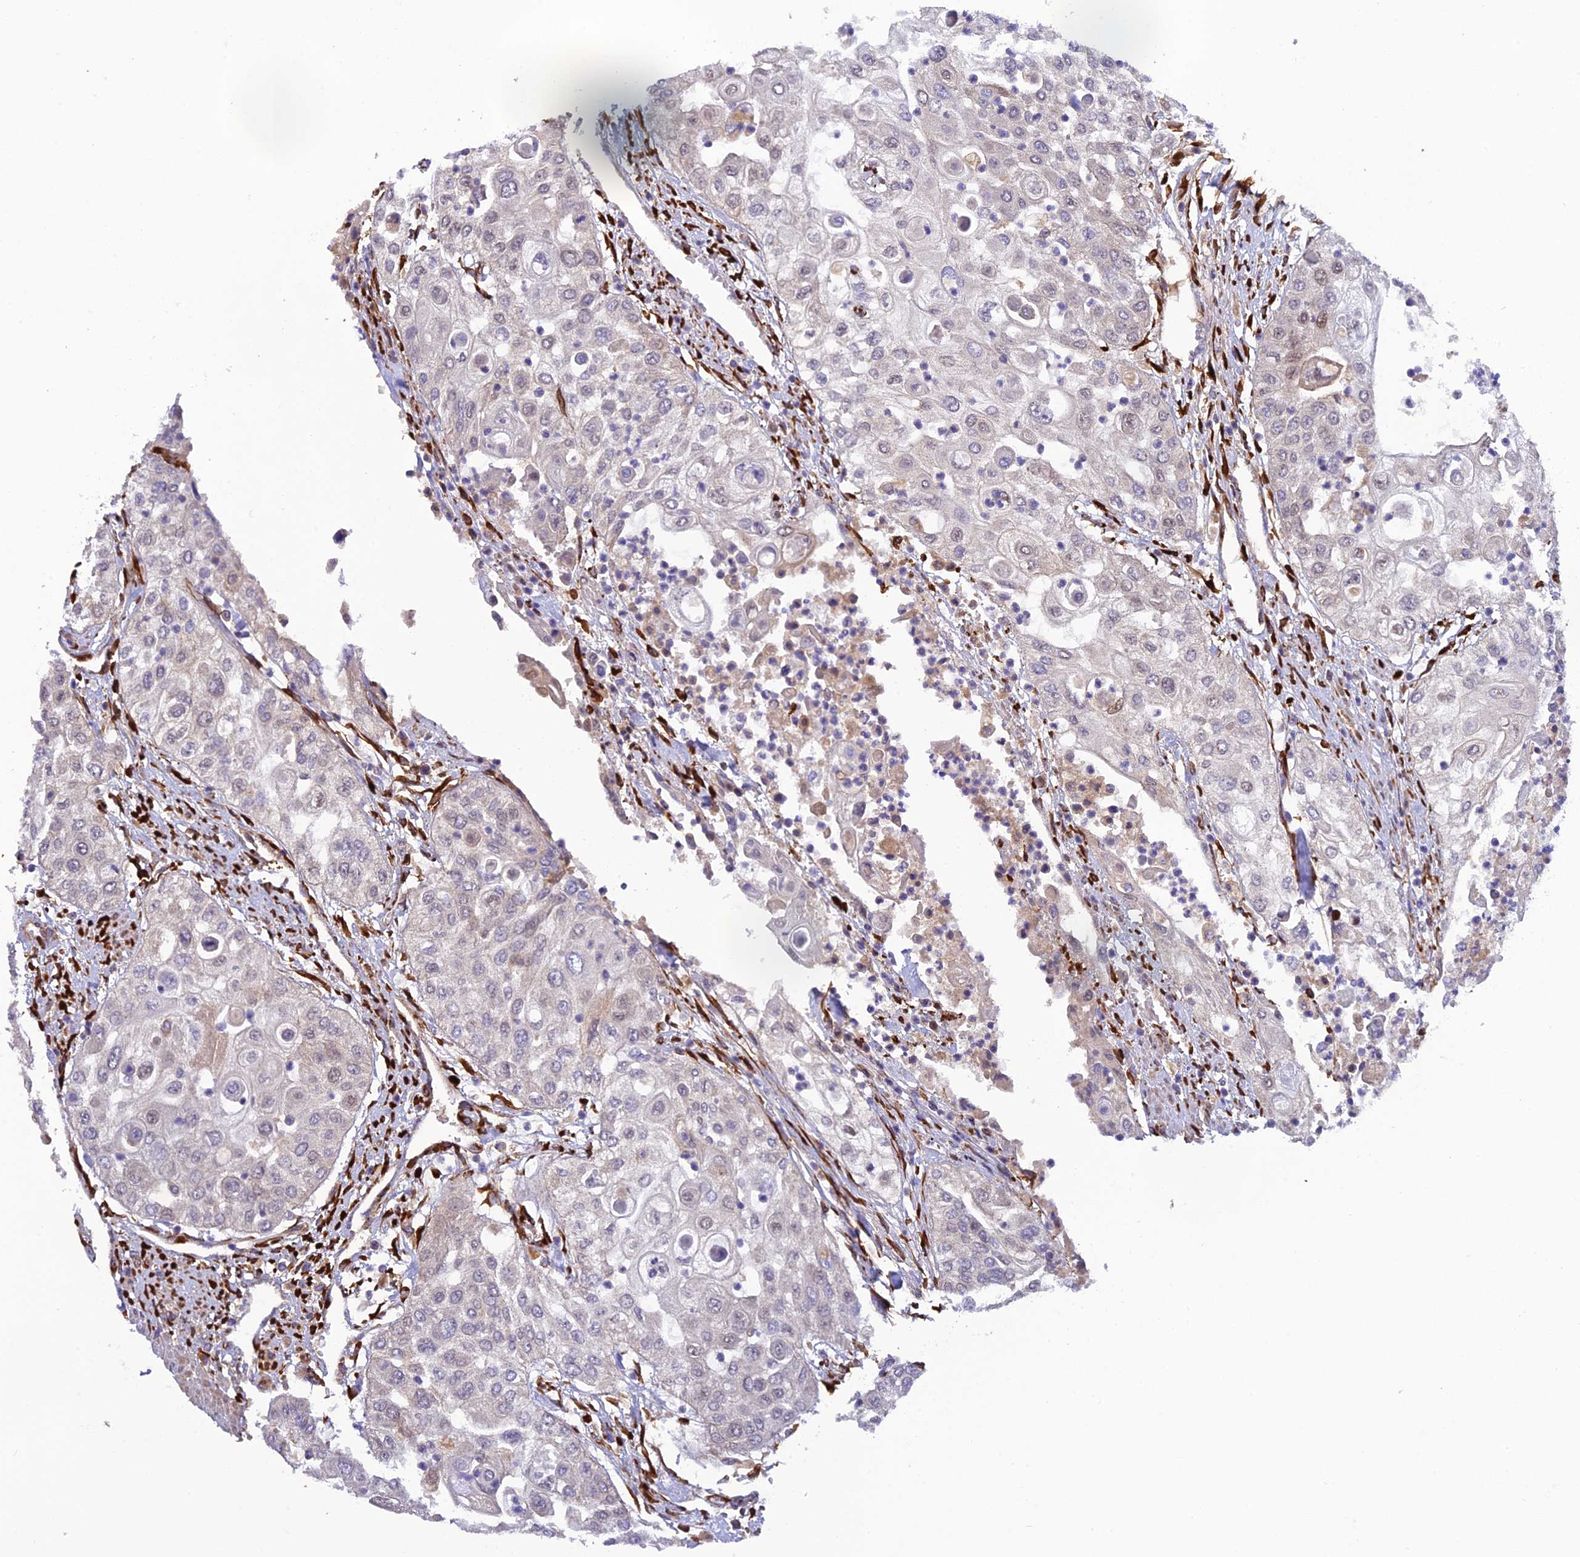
{"staining": {"intensity": "weak", "quantity": "<25%", "location": "nuclear"}, "tissue": "urothelial cancer", "cell_type": "Tumor cells", "image_type": "cancer", "snomed": [{"axis": "morphology", "description": "Urothelial carcinoma, High grade"}, {"axis": "topography", "description": "Urinary bladder"}], "caption": "Tumor cells show no significant positivity in urothelial cancer.", "gene": "P3H3", "patient": {"sex": "female", "age": 79}}